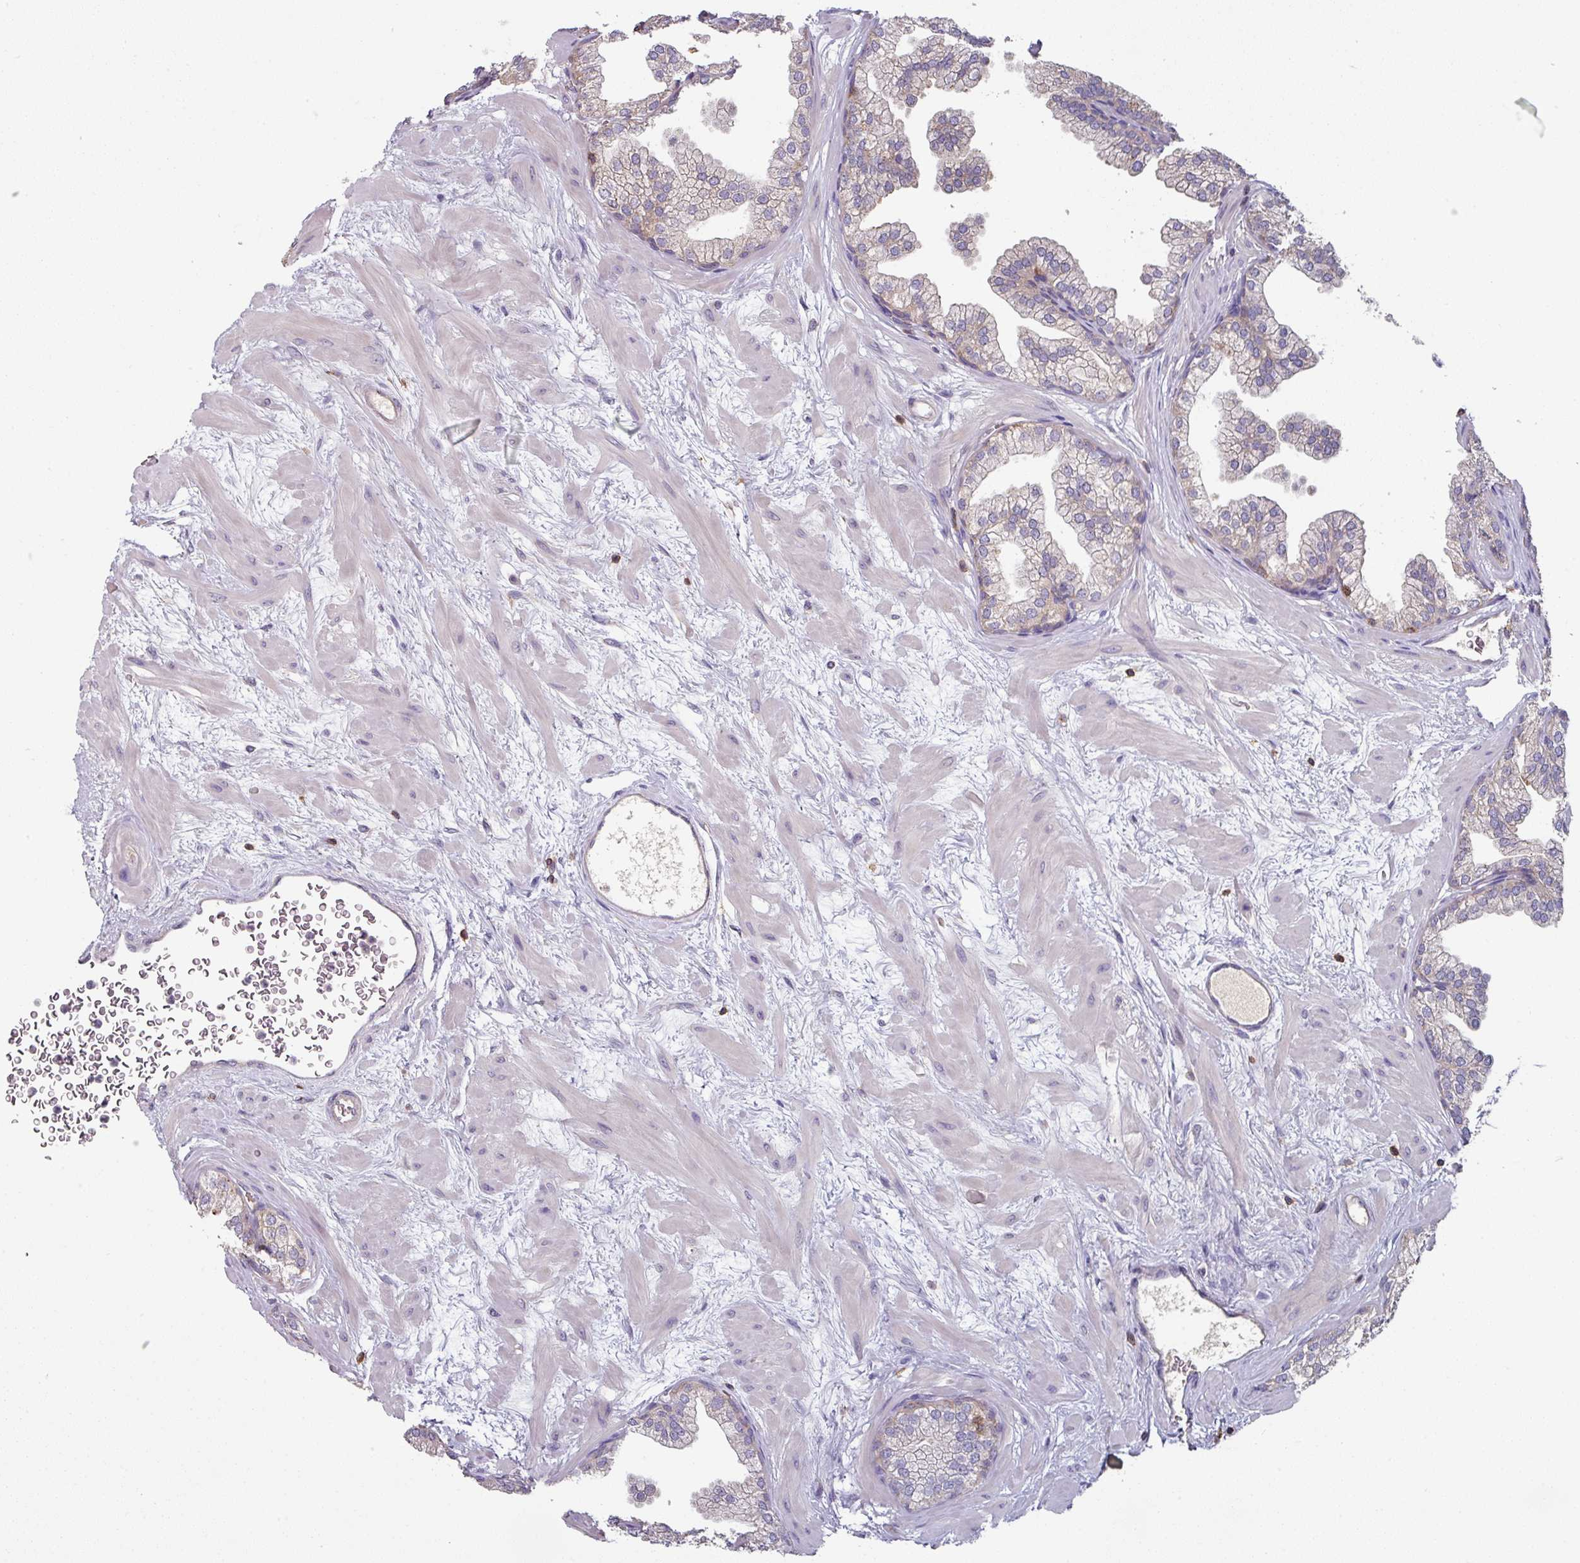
{"staining": {"intensity": "weak", "quantity": "<25%", "location": "cytoplasmic/membranous"}, "tissue": "prostate", "cell_type": "Glandular cells", "image_type": "normal", "snomed": [{"axis": "morphology", "description": "Normal tissue, NOS"}, {"axis": "topography", "description": "Prostate"}], "caption": "A micrograph of prostate stained for a protein displays no brown staining in glandular cells. Brightfield microscopy of immunohistochemistry stained with DAB (3,3'-diaminobenzidine) (brown) and hematoxylin (blue), captured at high magnification.", "gene": "CD3G", "patient": {"sex": "male", "age": 37}}